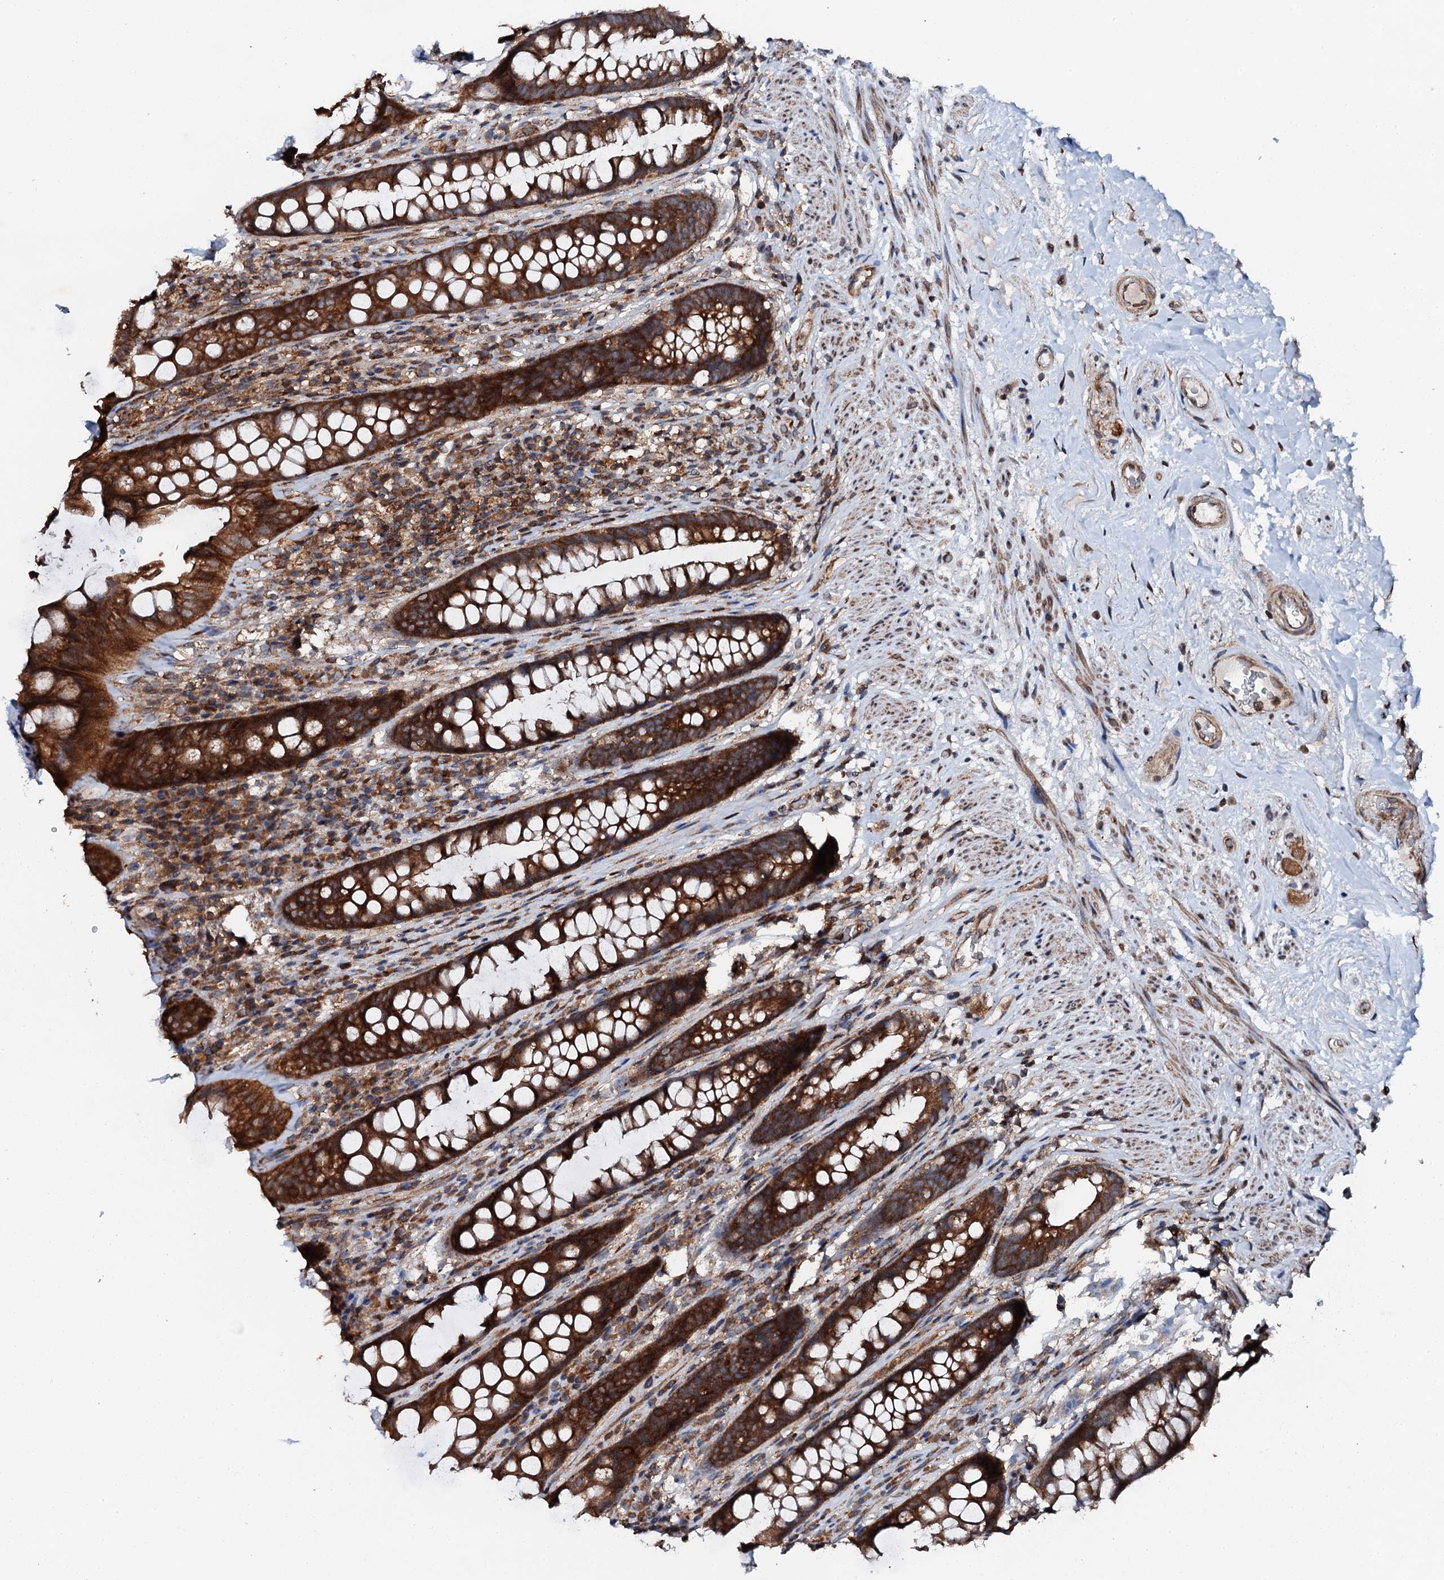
{"staining": {"intensity": "strong", "quantity": ">75%", "location": "cytoplasmic/membranous"}, "tissue": "rectum", "cell_type": "Glandular cells", "image_type": "normal", "snomed": [{"axis": "morphology", "description": "Normal tissue, NOS"}, {"axis": "topography", "description": "Rectum"}], "caption": "Protein expression analysis of normal rectum displays strong cytoplasmic/membranous positivity in about >75% of glandular cells.", "gene": "EDC4", "patient": {"sex": "male", "age": 74}}